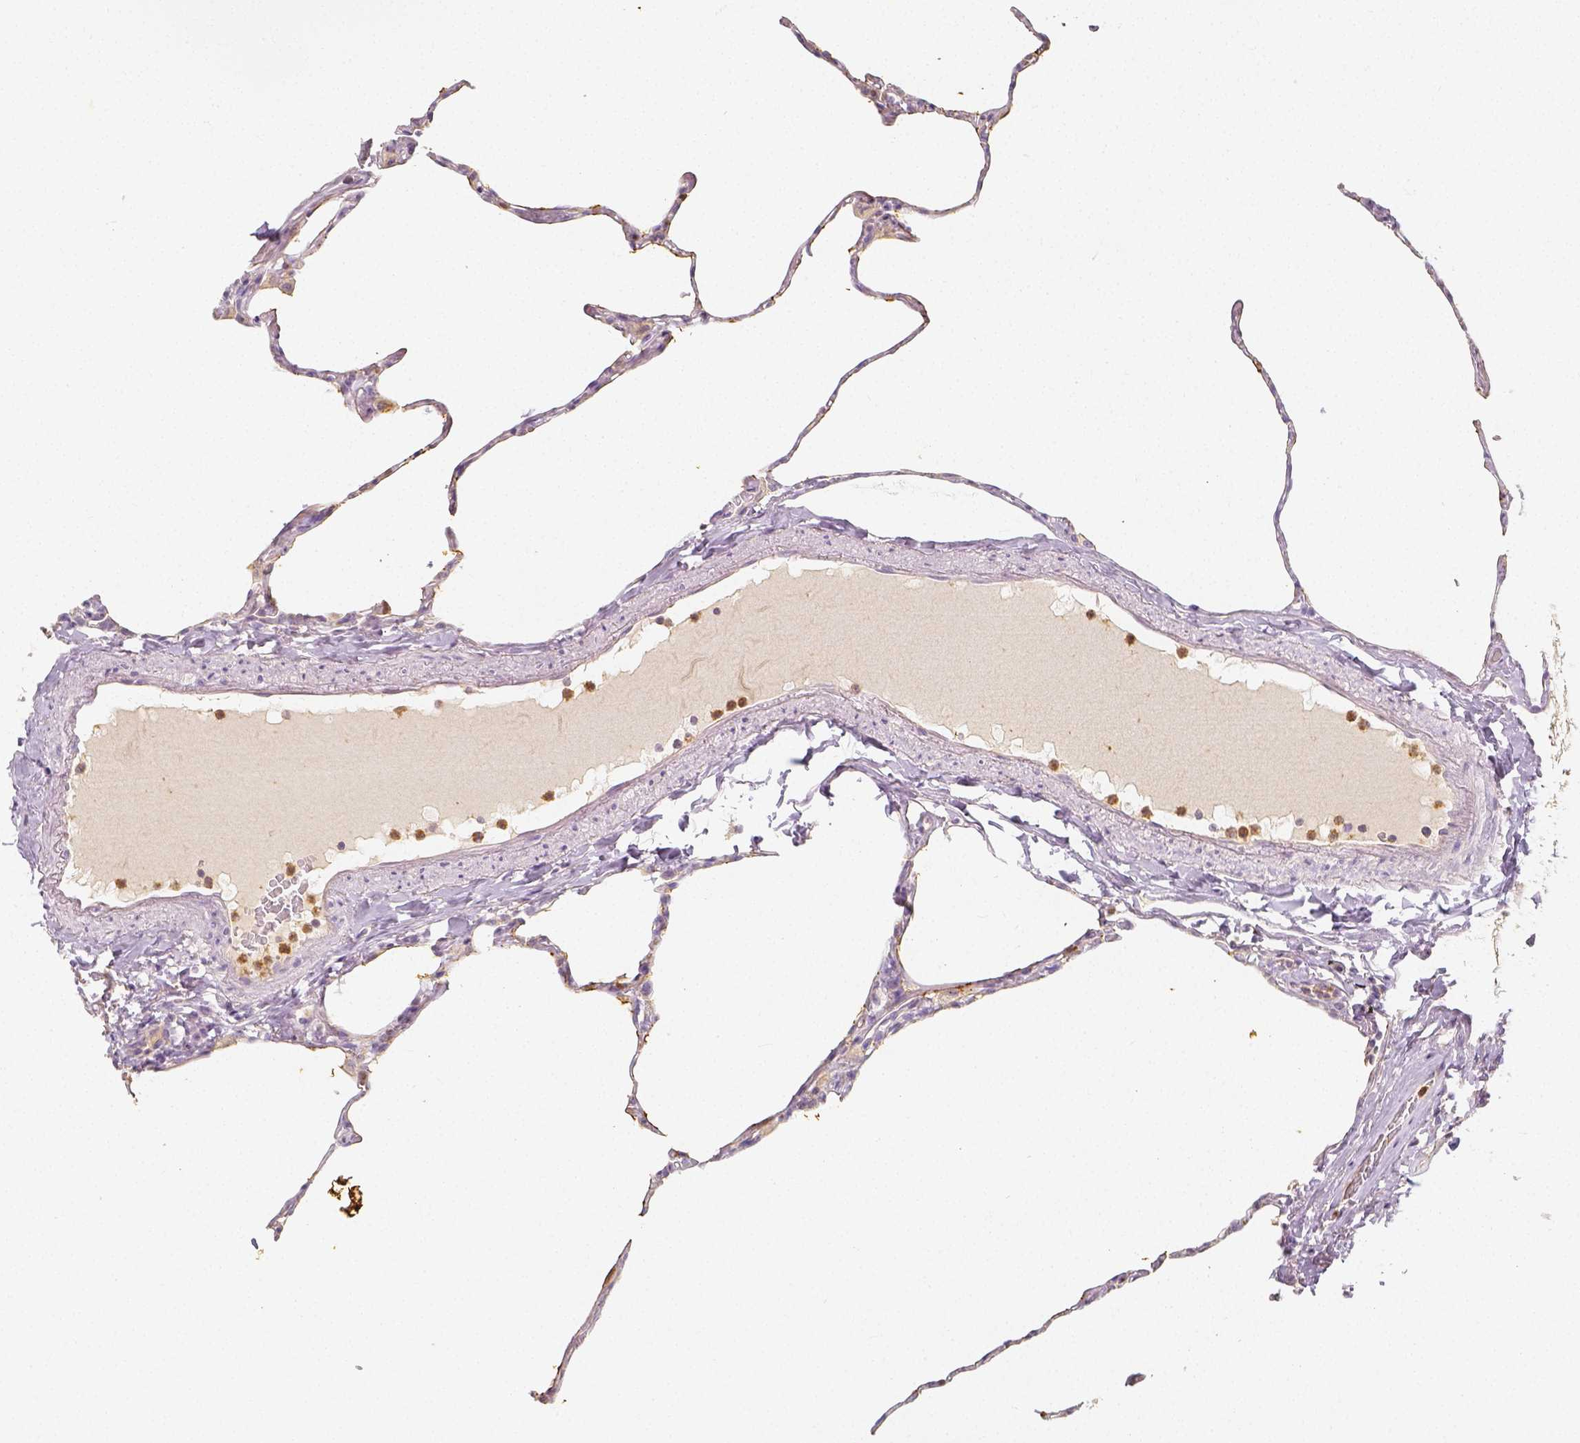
{"staining": {"intensity": "weak", "quantity": ">75%", "location": "cytoplasmic/membranous"}, "tissue": "lung", "cell_type": "Alveolar cells", "image_type": "normal", "snomed": [{"axis": "morphology", "description": "Normal tissue, NOS"}, {"axis": "topography", "description": "Lung"}], "caption": "This is a micrograph of immunohistochemistry staining of unremarkable lung, which shows weak positivity in the cytoplasmic/membranous of alveolar cells.", "gene": "PTPRJ", "patient": {"sex": "male", "age": 65}}